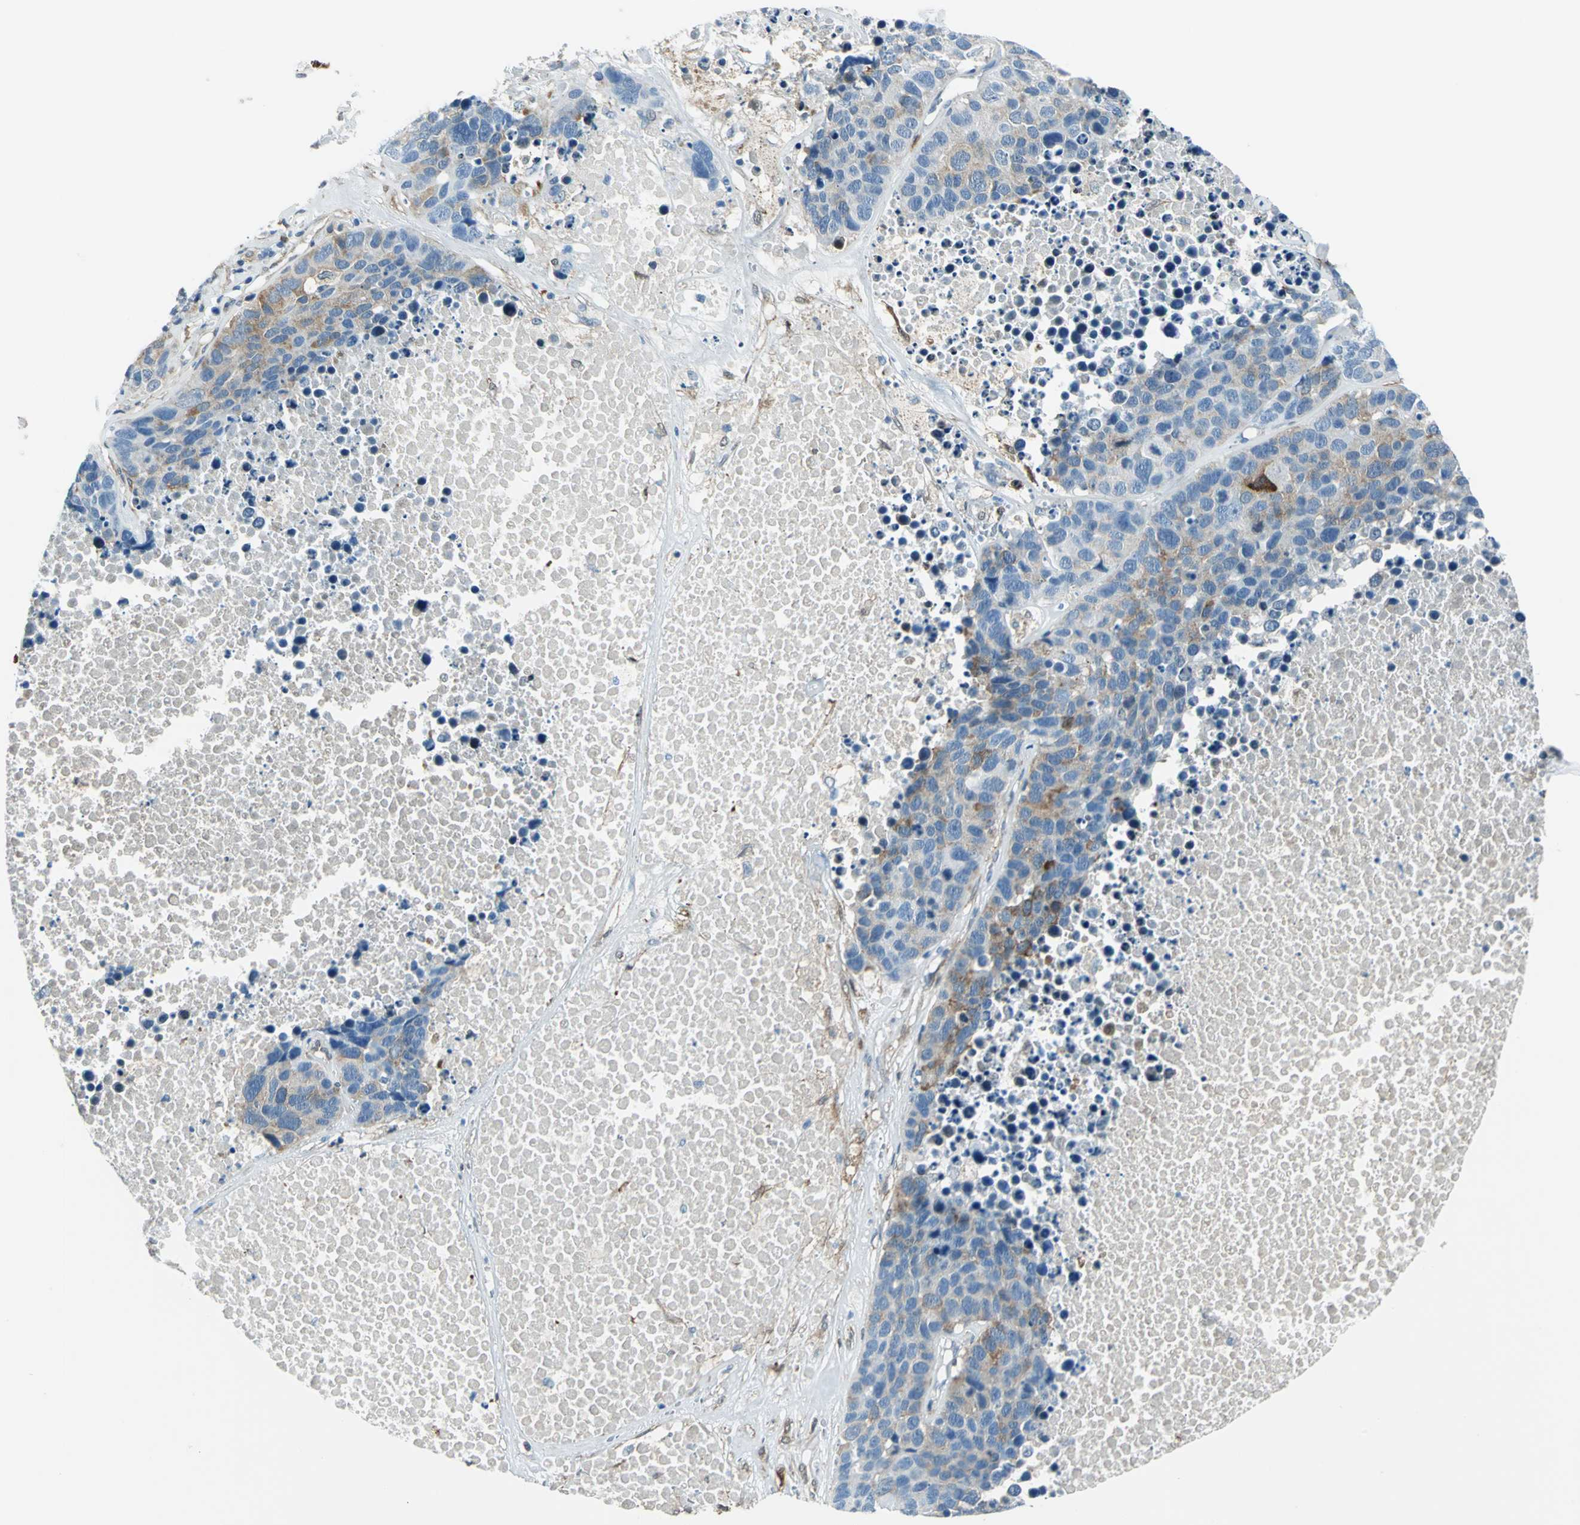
{"staining": {"intensity": "weak", "quantity": "25%-75%", "location": "cytoplasmic/membranous"}, "tissue": "carcinoid", "cell_type": "Tumor cells", "image_type": "cancer", "snomed": [{"axis": "morphology", "description": "Carcinoid, malignant, NOS"}, {"axis": "topography", "description": "Lung"}], "caption": "Protein expression analysis of human malignant carcinoid reveals weak cytoplasmic/membranous staining in approximately 25%-75% of tumor cells.", "gene": "HSPB1", "patient": {"sex": "male", "age": 60}}